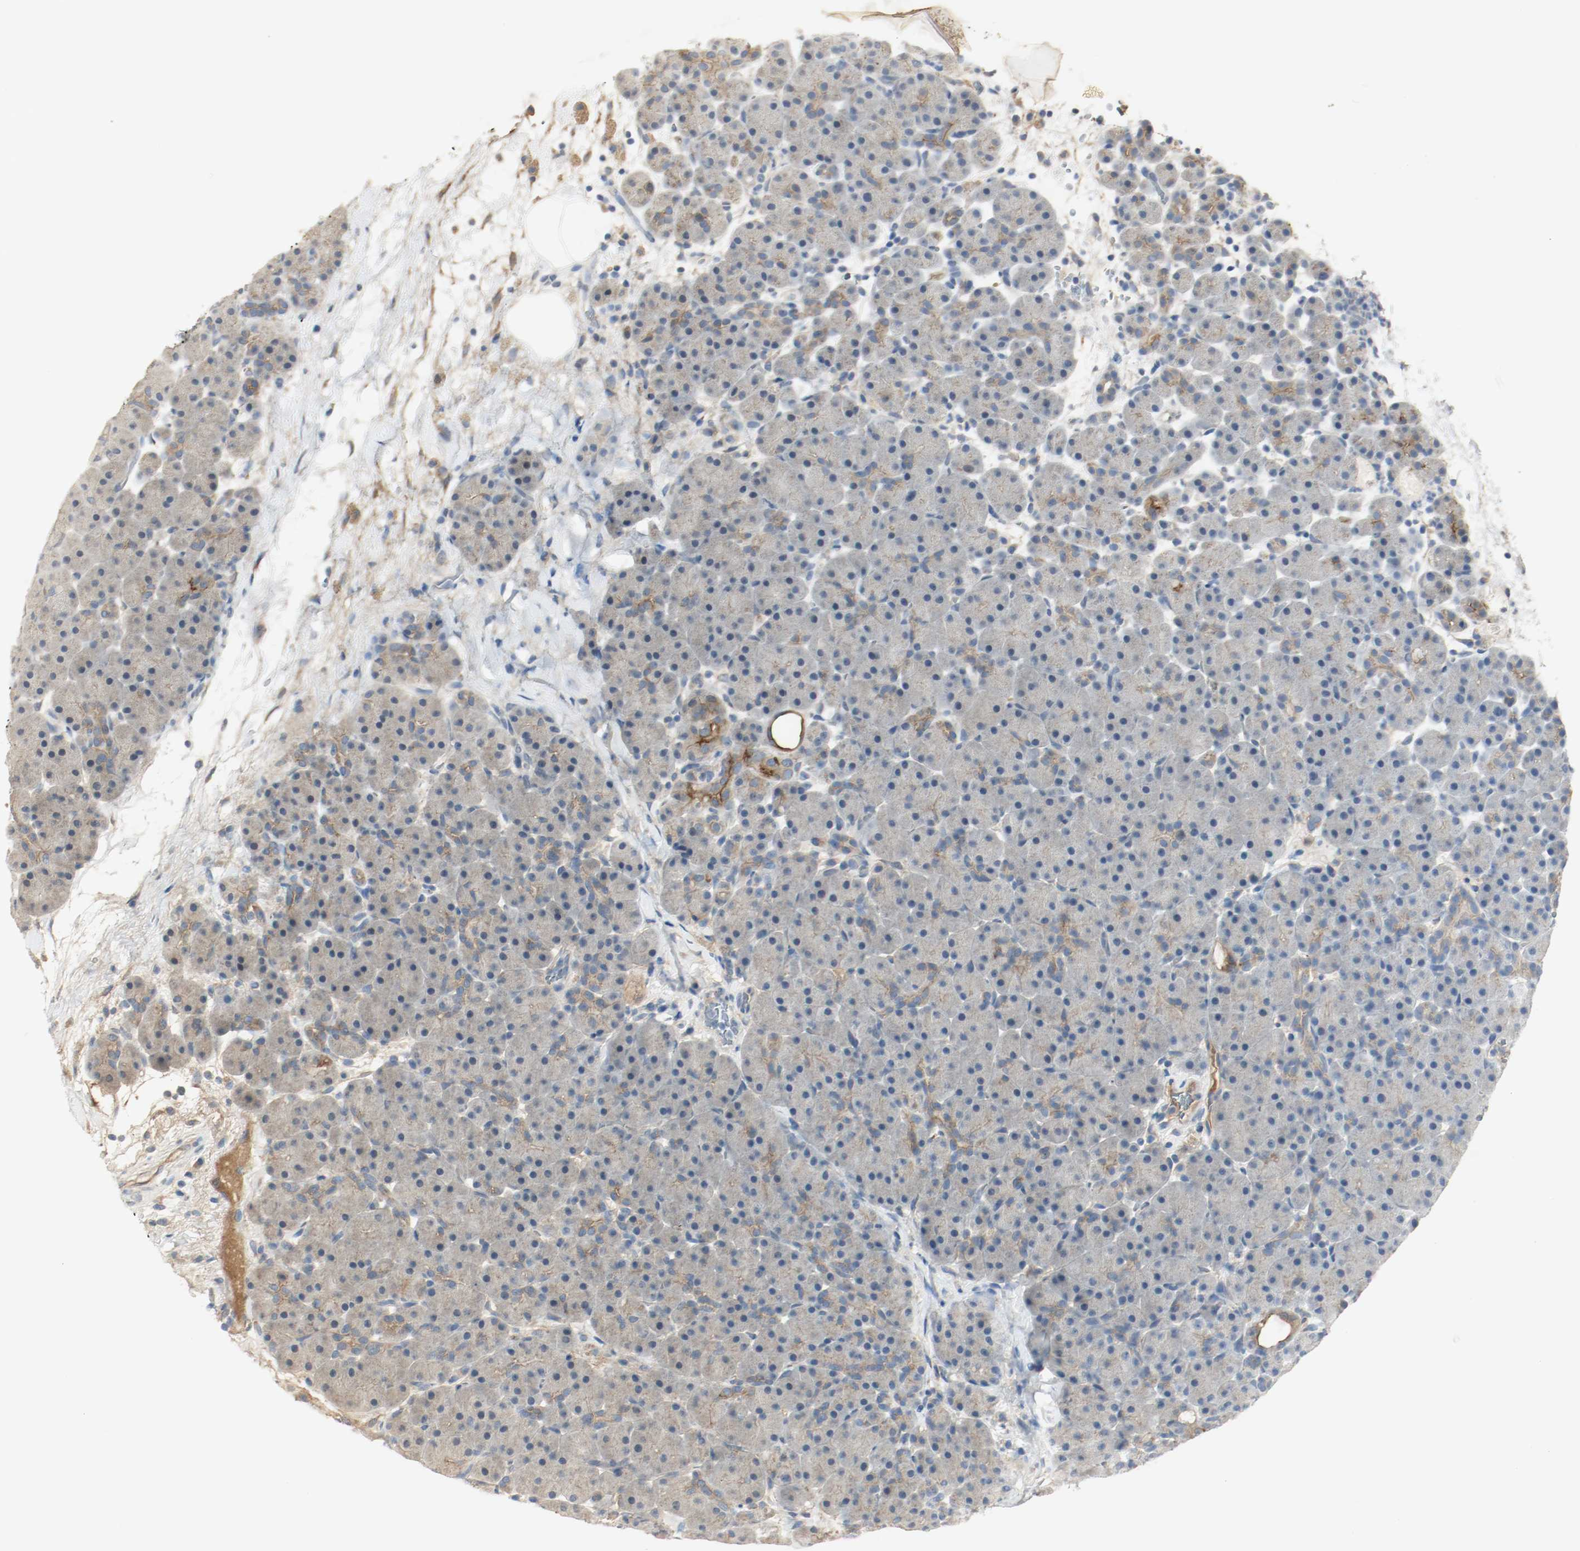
{"staining": {"intensity": "weak", "quantity": ">75%", "location": "cytoplasmic/membranous"}, "tissue": "pancreas", "cell_type": "Exocrine glandular cells", "image_type": "normal", "snomed": [{"axis": "morphology", "description": "Normal tissue, NOS"}, {"axis": "topography", "description": "Pancreas"}], "caption": "IHC micrograph of unremarkable pancreas: pancreas stained using IHC reveals low levels of weak protein expression localized specifically in the cytoplasmic/membranous of exocrine glandular cells, appearing as a cytoplasmic/membranous brown color.", "gene": "MELTF", "patient": {"sex": "male", "age": 66}}